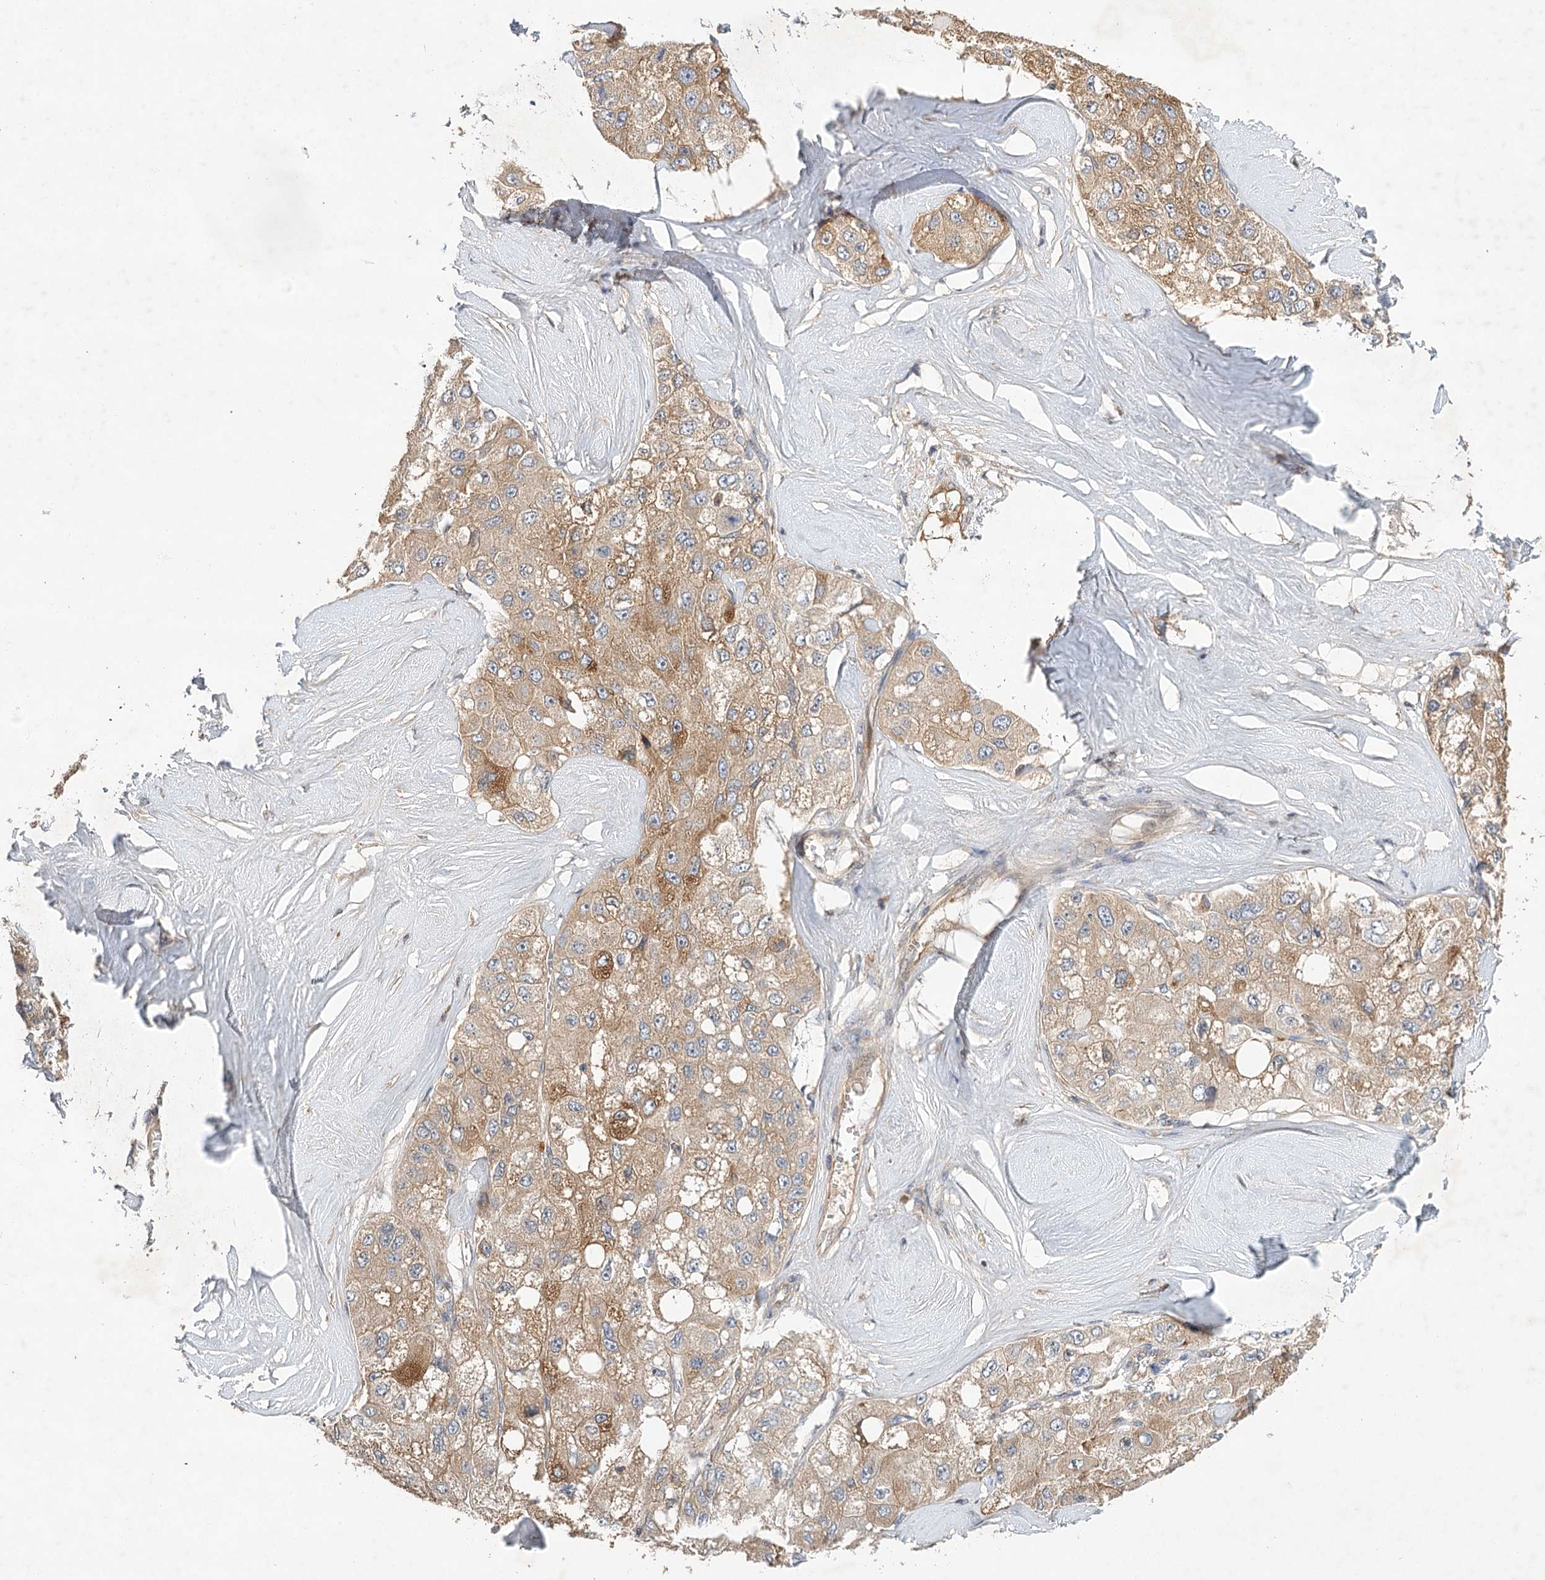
{"staining": {"intensity": "weak", "quantity": ">75%", "location": "cytoplasmic/membranous"}, "tissue": "liver cancer", "cell_type": "Tumor cells", "image_type": "cancer", "snomed": [{"axis": "morphology", "description": "Carcinoma, Hepatocellular, NOS"}, {"axis": "topography", "description": "Liver"}], "caption": "High-magnification brightfield microscopy of liver cancer (hepatocellular carcinoma) stained with DAB (3,3'-diaminobenzidine) (brown) and counterstained with hematoxylin (blue). tumor cells exhibit weak cytoplasmic/membranous expression is present in approximately>75% of cells.", "gene": "LSS", "patient": {"sex": "male", "age": 80}}